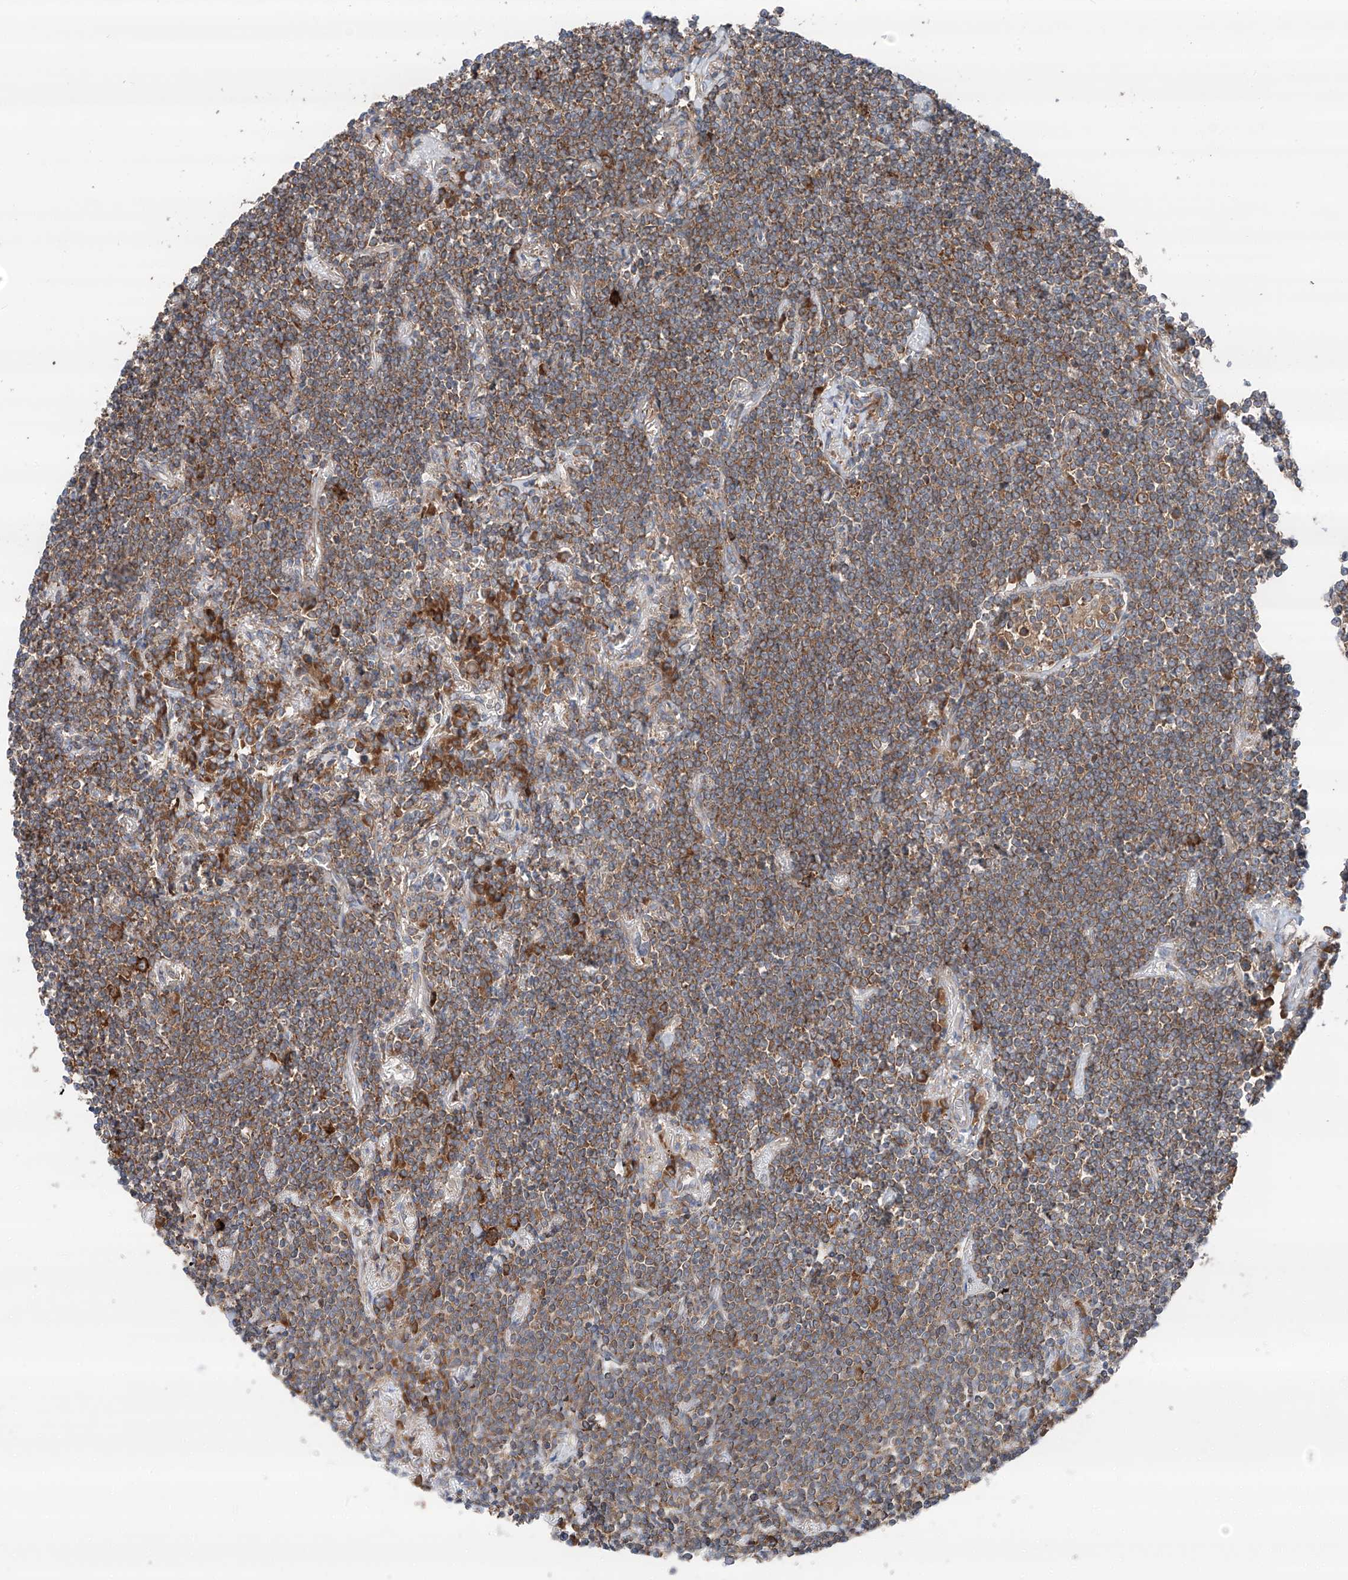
{"staining": {"intensity": "moderate", "quantity": ">75%", "location": "cytoplasmic/membranous"}, "tissue": "lymphoma", "cell_type": "Tumor cells", "image_type": "cancer", "snomed": [{"axis": "morphology", "description": "Malignant lymphoma, non-Hodgkin's type, Low grade"}, {"axis": "topography", "description": "Lung"}], "caption": "This is an image of IHC staining of low-grade malignant lymphoma, non-Hodgkin's type, which shows moderate expression in the cytoplasmic/membranous of tumor cells.", "gene": "ZC3H15", "patient": {"sex": "female", "age": 71}}